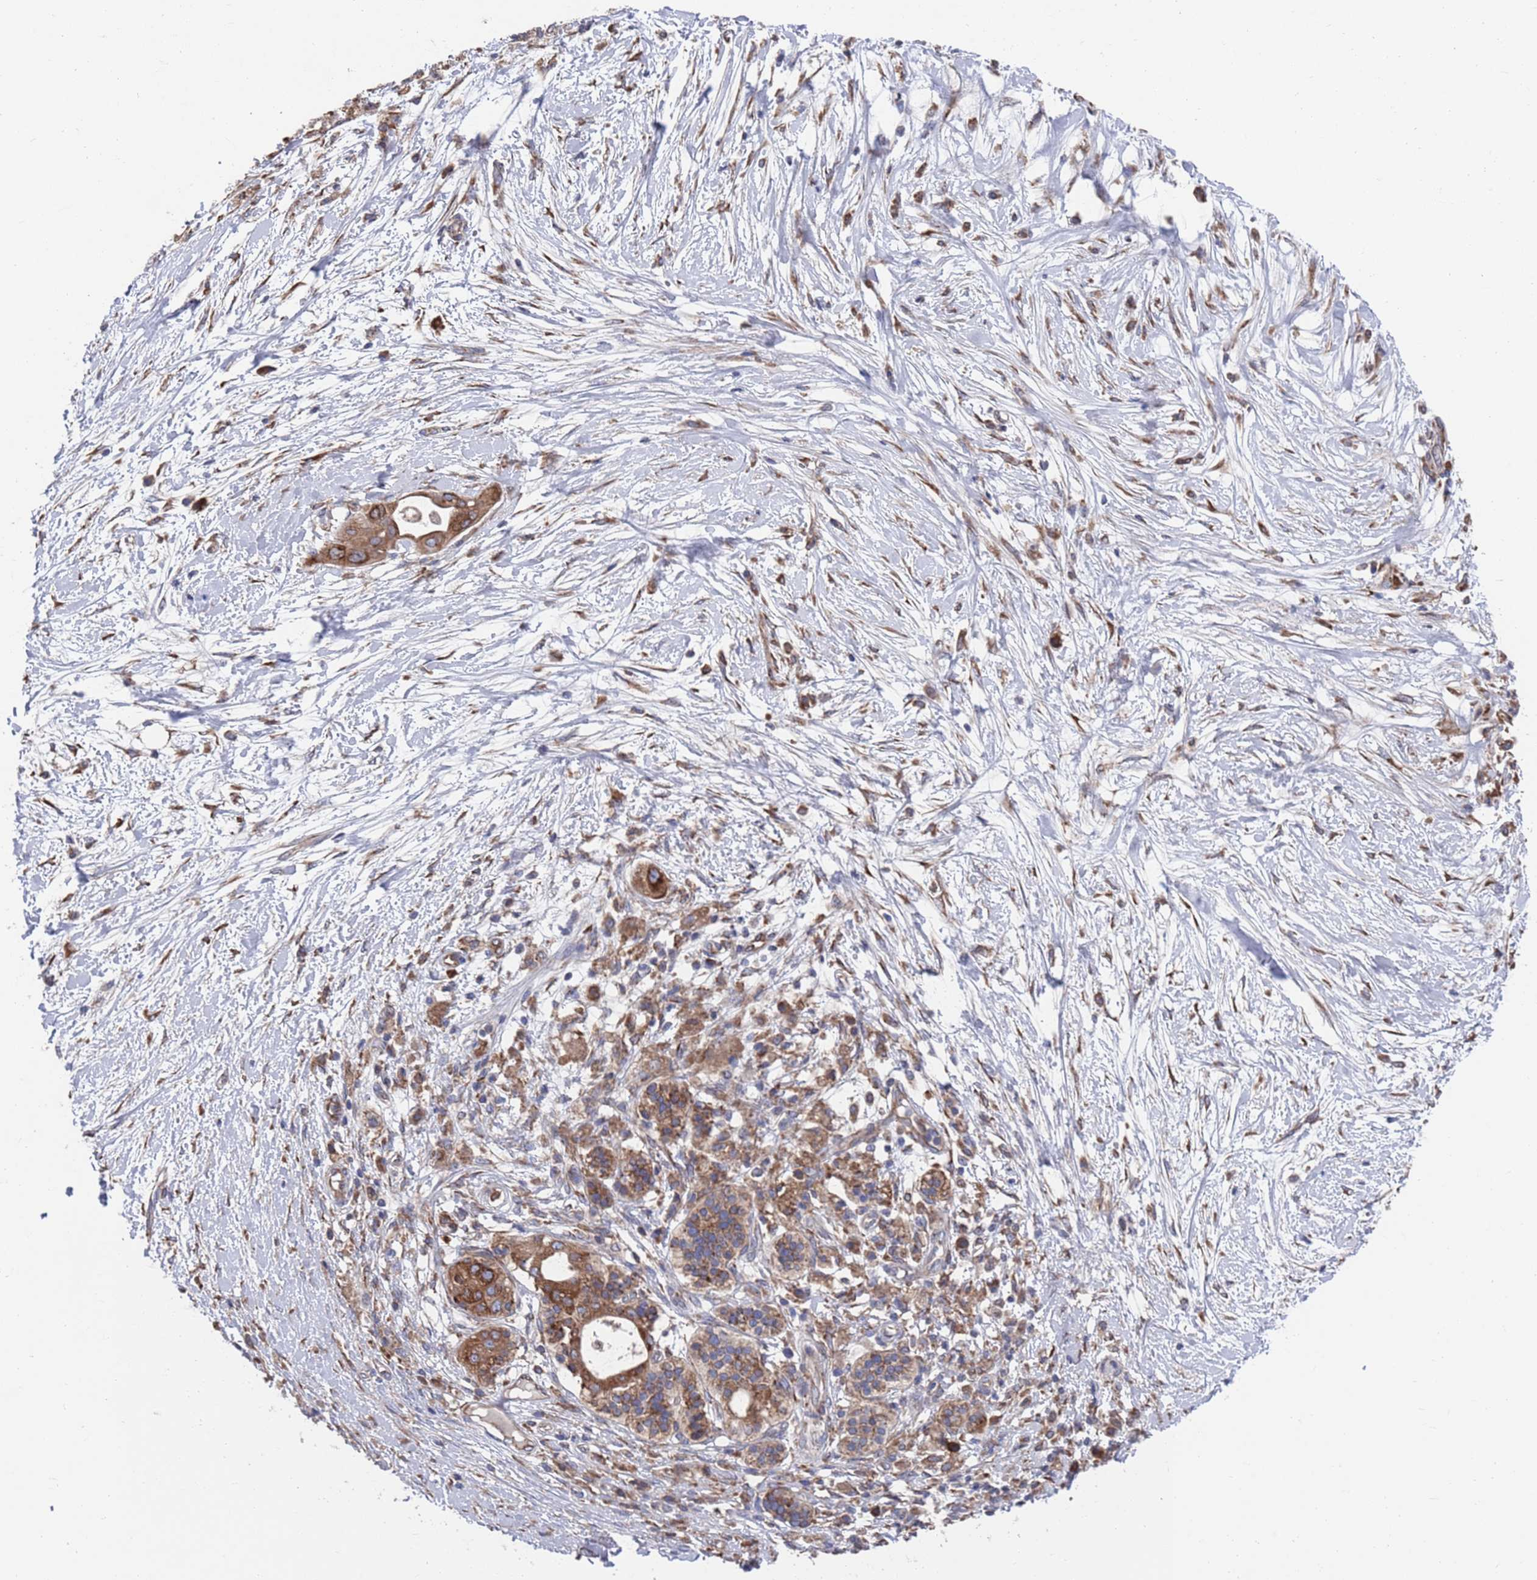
{"staining": {"intensity": "strong", "quantity": ">75%", "location": "cytoplasmic/membranous"}, "tissue": "pancreatic cancer", "cell_type": "Tumor cells", "image_type": "cancer", "snomed": [{"axis": "morphology", "description": "Adenocarcinoma, NOS"}, {"axis": "topography", "description": "Pancreas"}], "caption": "This is a micrograph of immunohistochemistry (IHC) staining of pancreatic adenocarcinoma, which shows strong positivity in the cytoplasmic/membranous of tumor cells.", "gene": "GID8", "patient": {"sex": "male", "age": 68}}